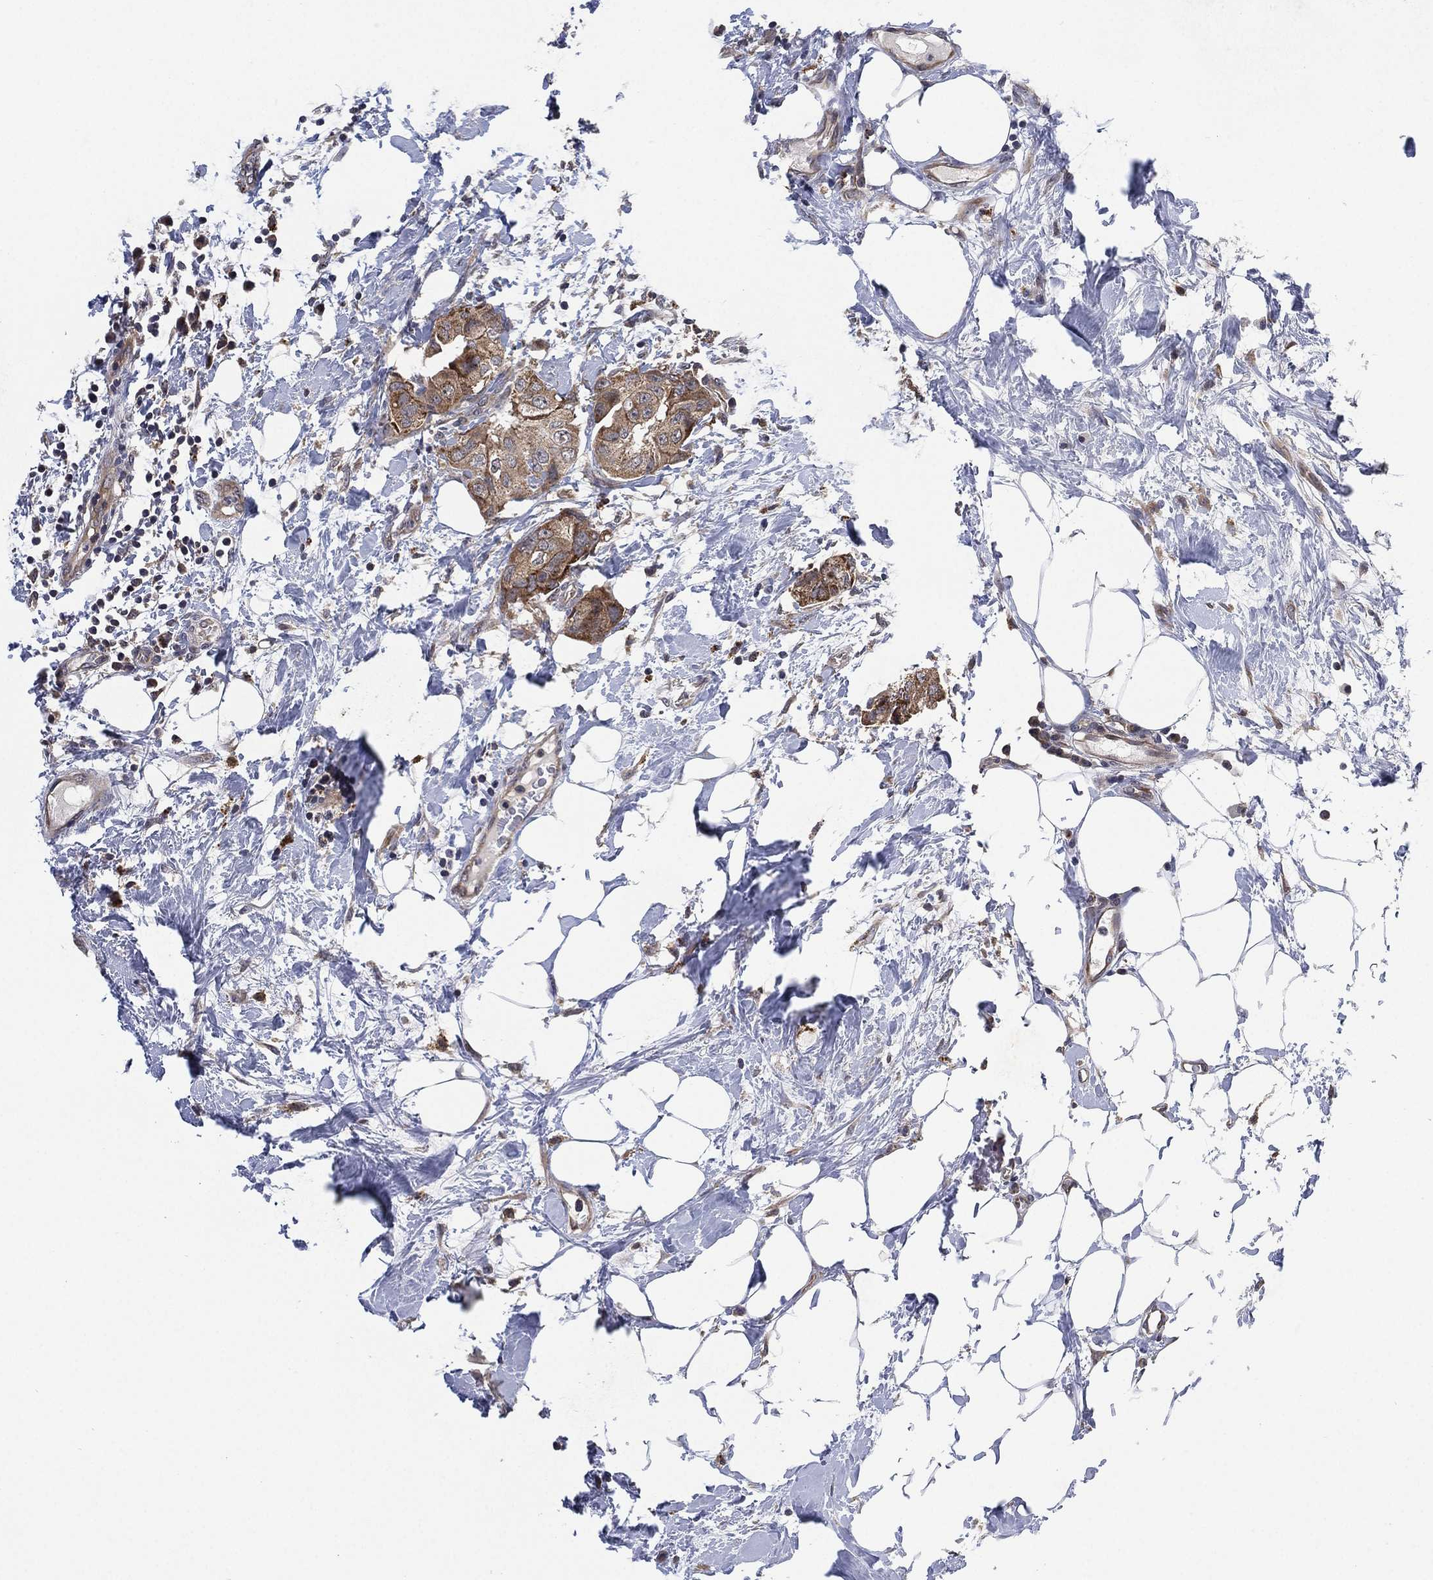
{"staining": {"intensity": "moderate", "quantity": ">75%", "location": "cytoplasmic/membranous"}, "tissue": "breast cancer", "cell_type": "Tumor cells", "image_type": "cancer", "snomed": [{"axis": "morphology", "description": "Normal tissue, NOS"}, {"axis": "morphology", "description": "Duct carcinoma"}, {"axis": "topography", "description": "Breast"}], "caption": "Brown immunohistochemical staining in infiltrating ductal carcinoma (breast) displays moderate cytoplasmic/membranous positivity in approximately >75% of tumor cells.", "gene": "SELENOO", "patient": {"sex": "female", "age": 40}}